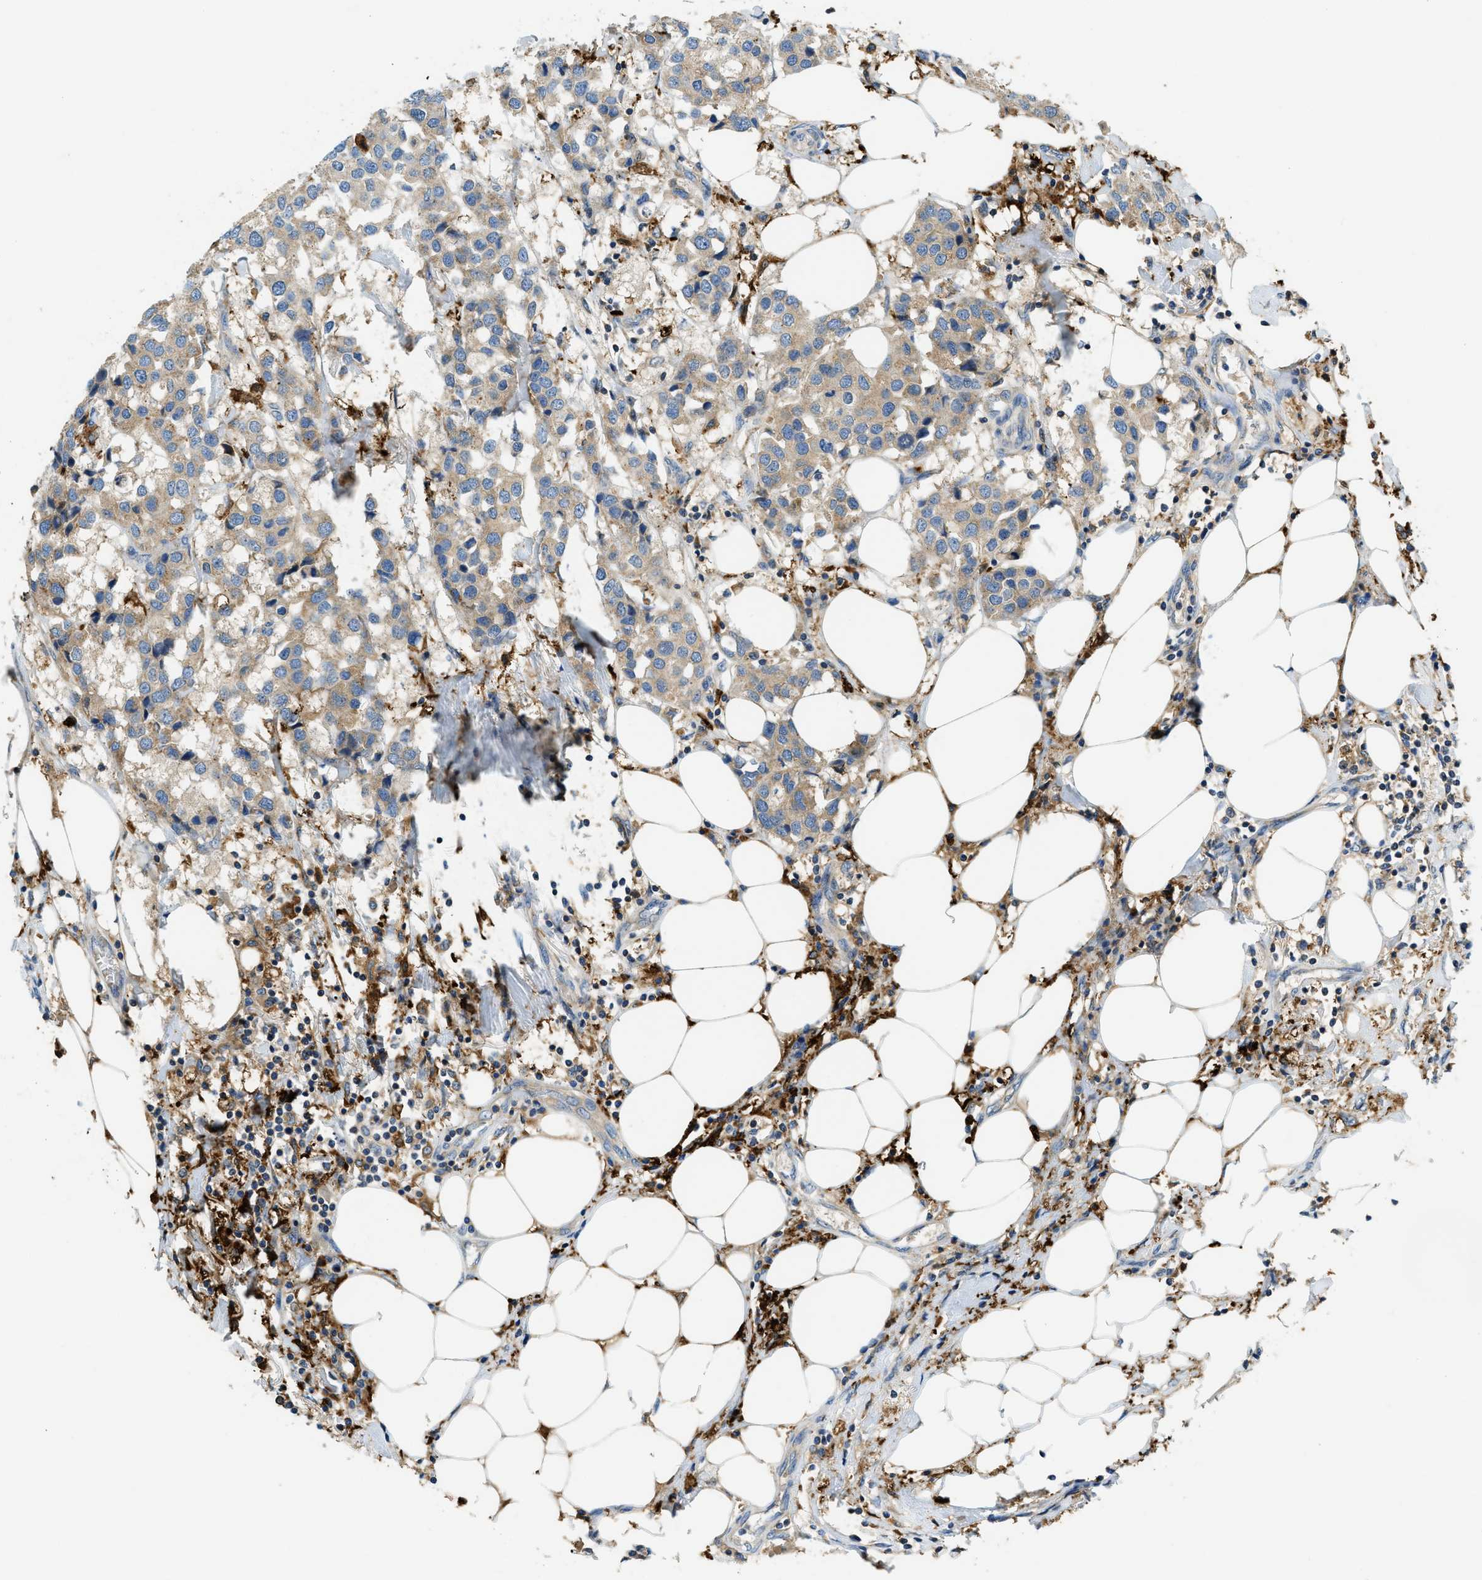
{"staining": {"intensity": "weak", "quantity": "25%-75%", "location": "cytoplasmic/membranous"}, "tissue": "breast cancer", "cell_type": "Tumor cells", "image_type": "cancer", "snomed": [{"axis": "morphology", "description": "Duct carcinoma"}, {"axis": "topography", "description": "Breast"}], "caption": "This micrograph demonstrates breast invasive ductal carcinoma stained with immunohistochemistry to label a protein in brown. The cytoplasmic/membranous of tumor cells show weak positivity for the protein. Nuclei are counter-stained blue.", "gene": "RFFL", "patient": {"sex": "female", "age": 80}}